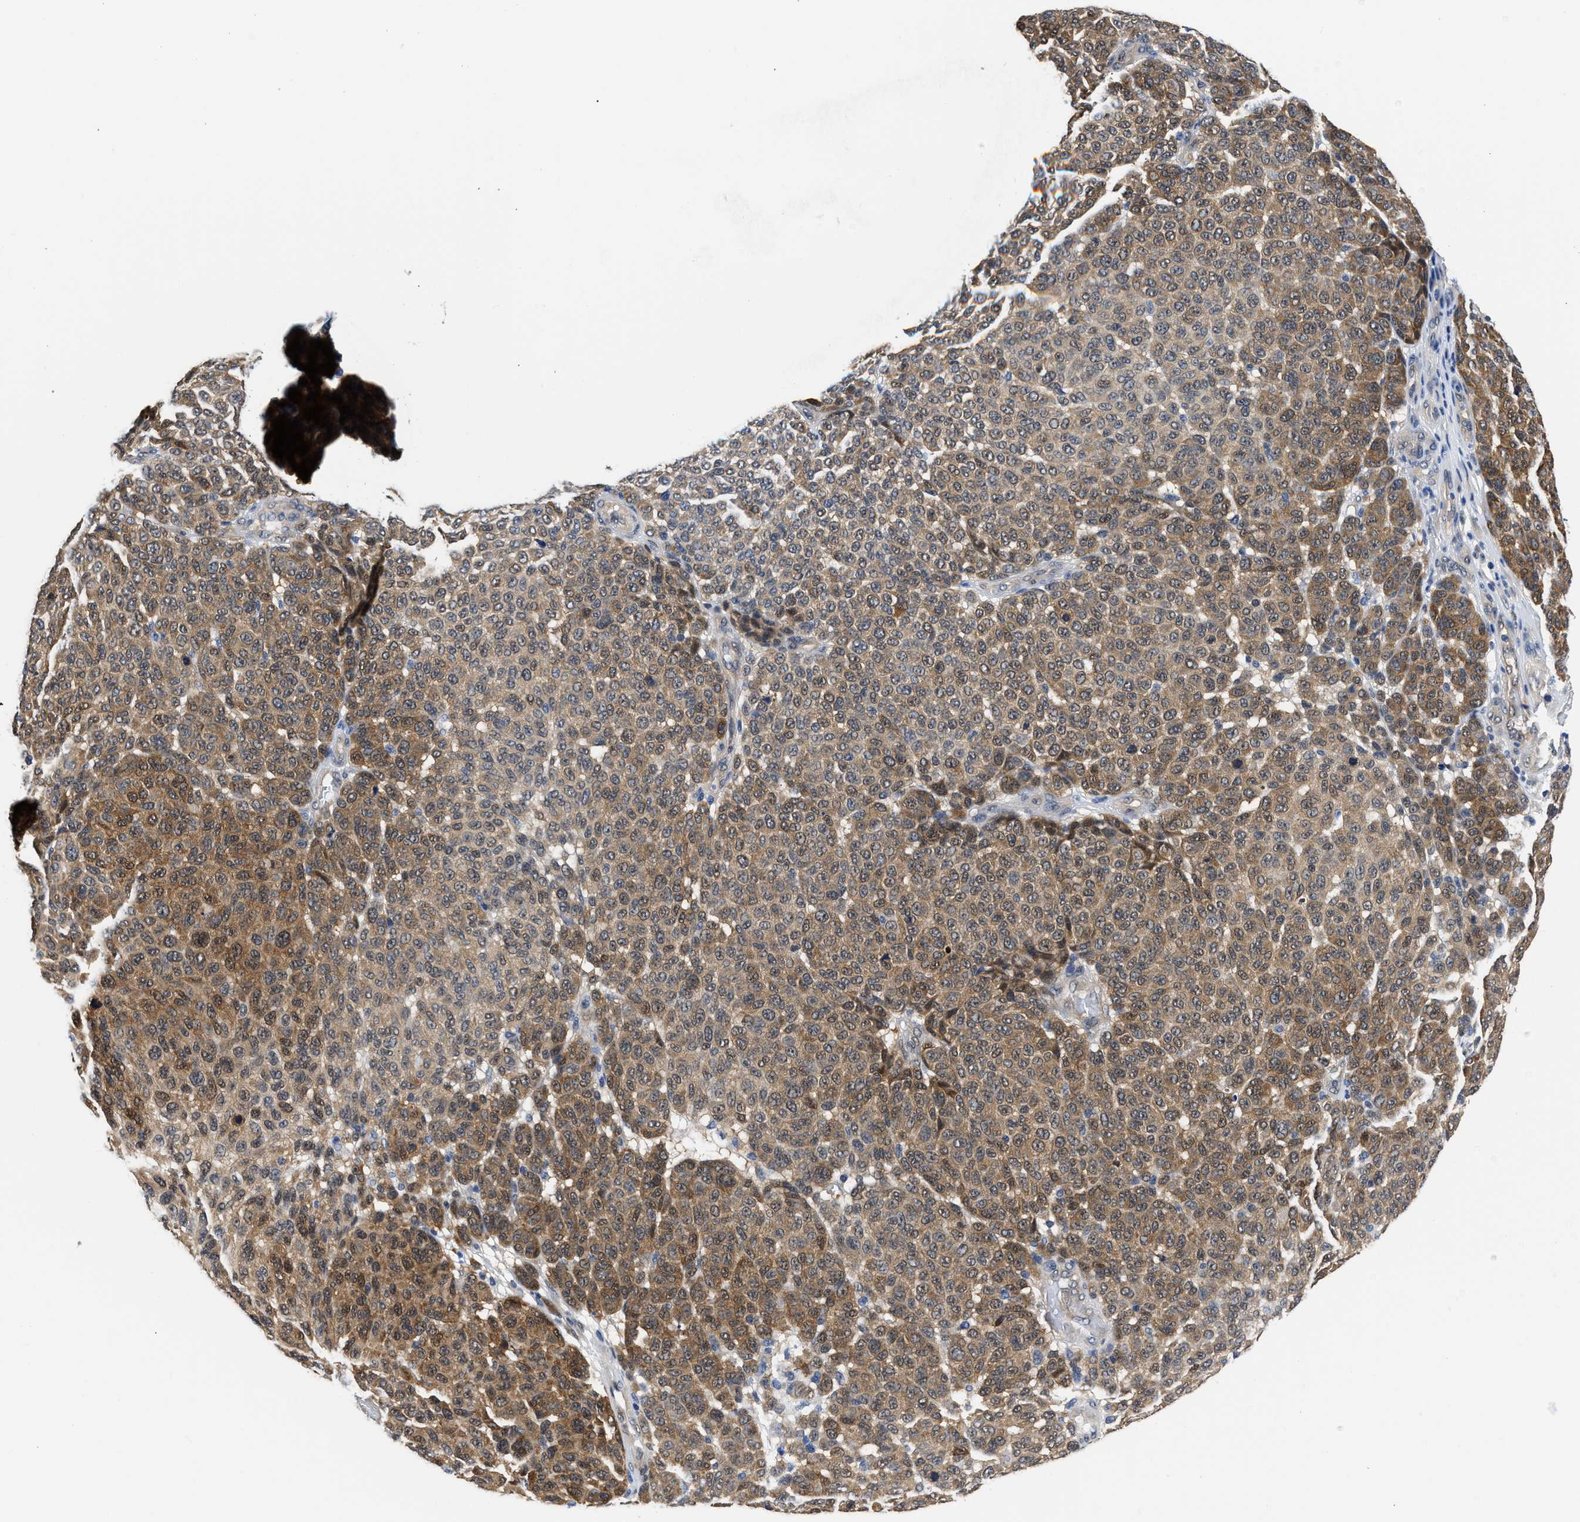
{"staining": {"intensity": "moderate", "quantity": ">75%", "location": "cytoplasmic/membranous"}, "tissue": "melanoma", "cell_type": "Tumor cells", "image_type": "cancer", "snomed": [{"axis": "morphology", "description": "Malignant melanoma, NOS"}, {"axis": "topography", "description": "Skin"}], "caption": "This is an image of IHC staining of malignant melanoma, which shows moderate staining in the cytoplasmic/membranous of tumor cells.", "gene": "XPO5", "patient": {"sex": "male", "age": 59}}